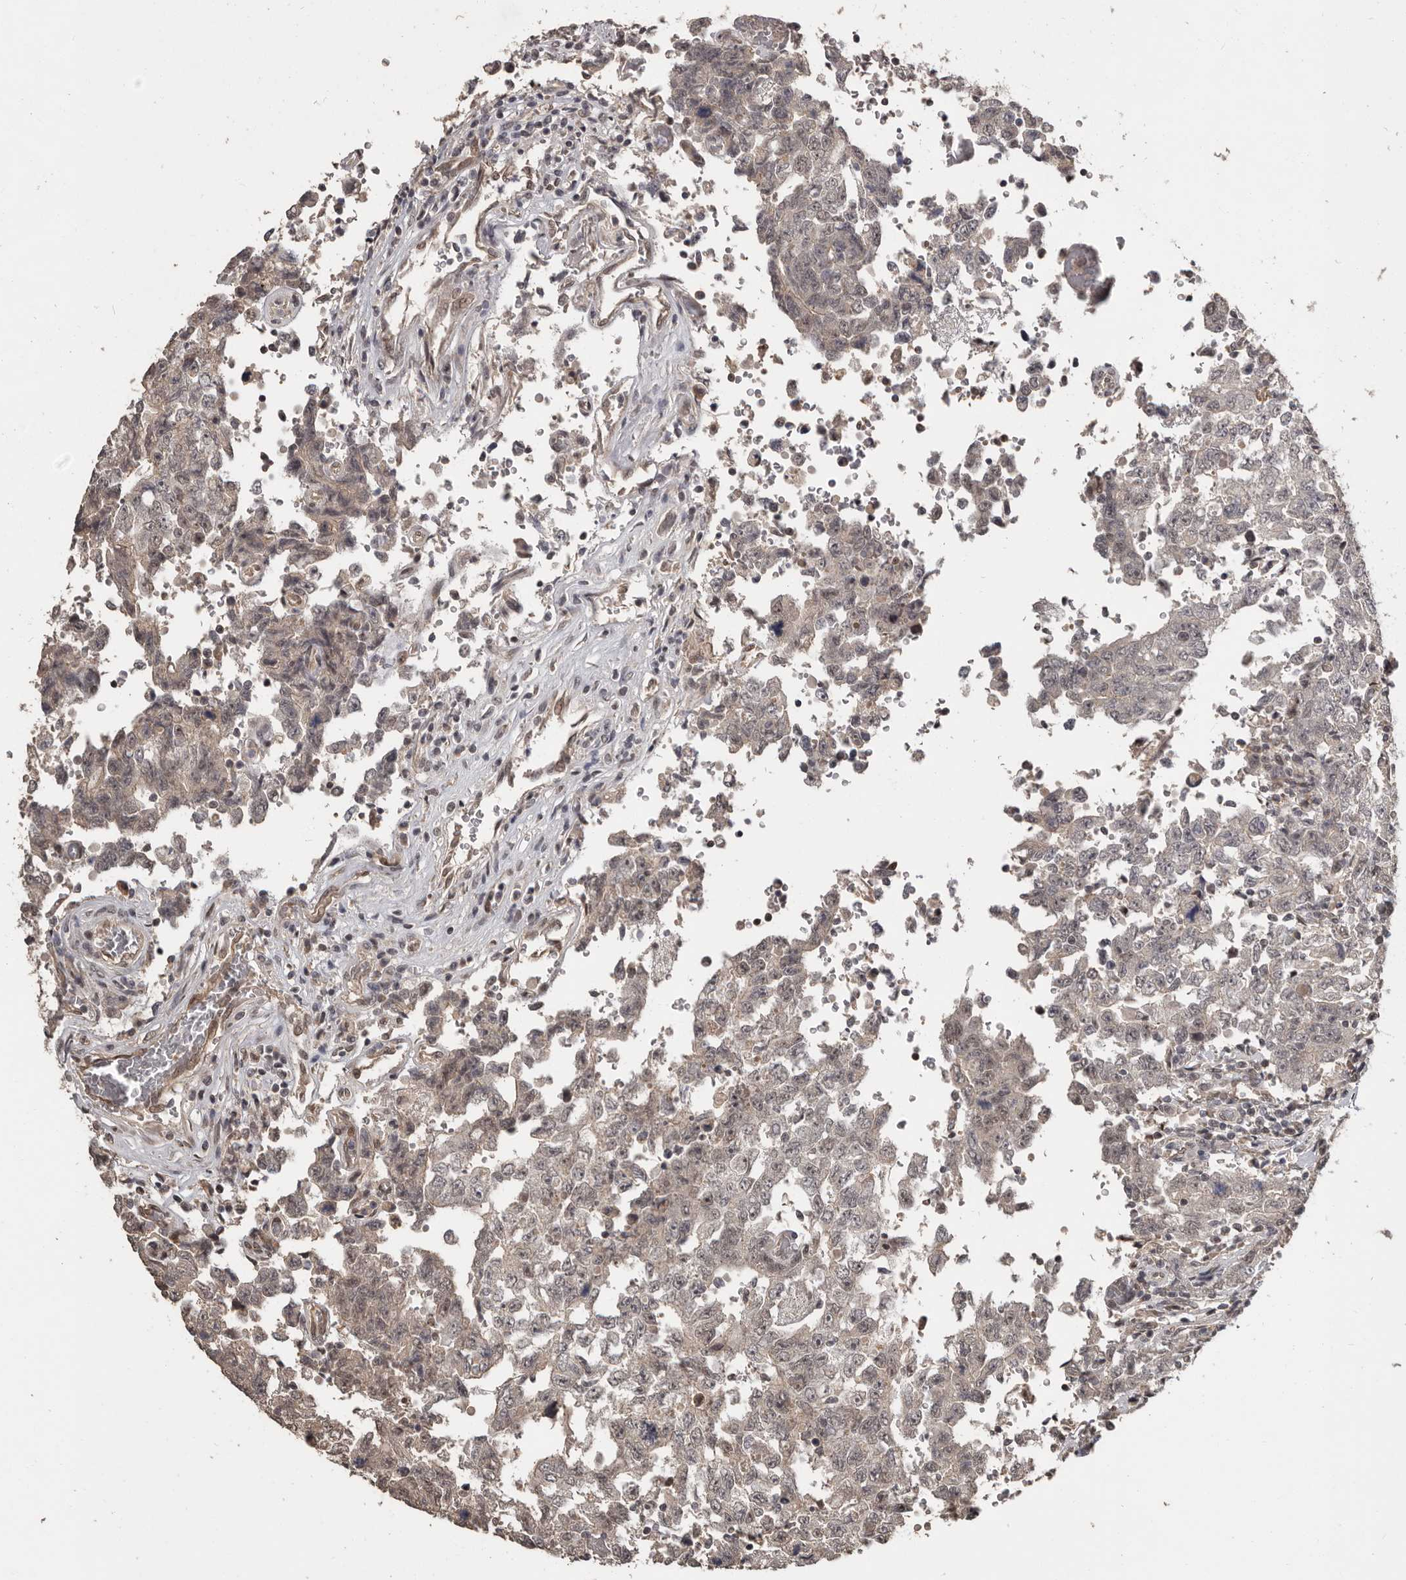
{"staining": {"intensity": "weak", "quantity": "25%-75%", "location": "cytoplasmic/membranous,nuclear"}, "tissue": "testis cancer", "cell_type": "Tumor cells", "image_type": "cancer", "snomed": [{"axis": "morphology", "description": "Carcinoma, Embryonal, NOS"}, {"axis": "topography", "description": "Testis"}], "caption": "Tumor cells demonstrate low levels of weak cytoplasmic/membranous and nuclear positivity in about 25%-75% of cells in human testis embryonal carcinoma.", "gene": "ZFP14", "patient": {"sex": "male", "age": 26}}